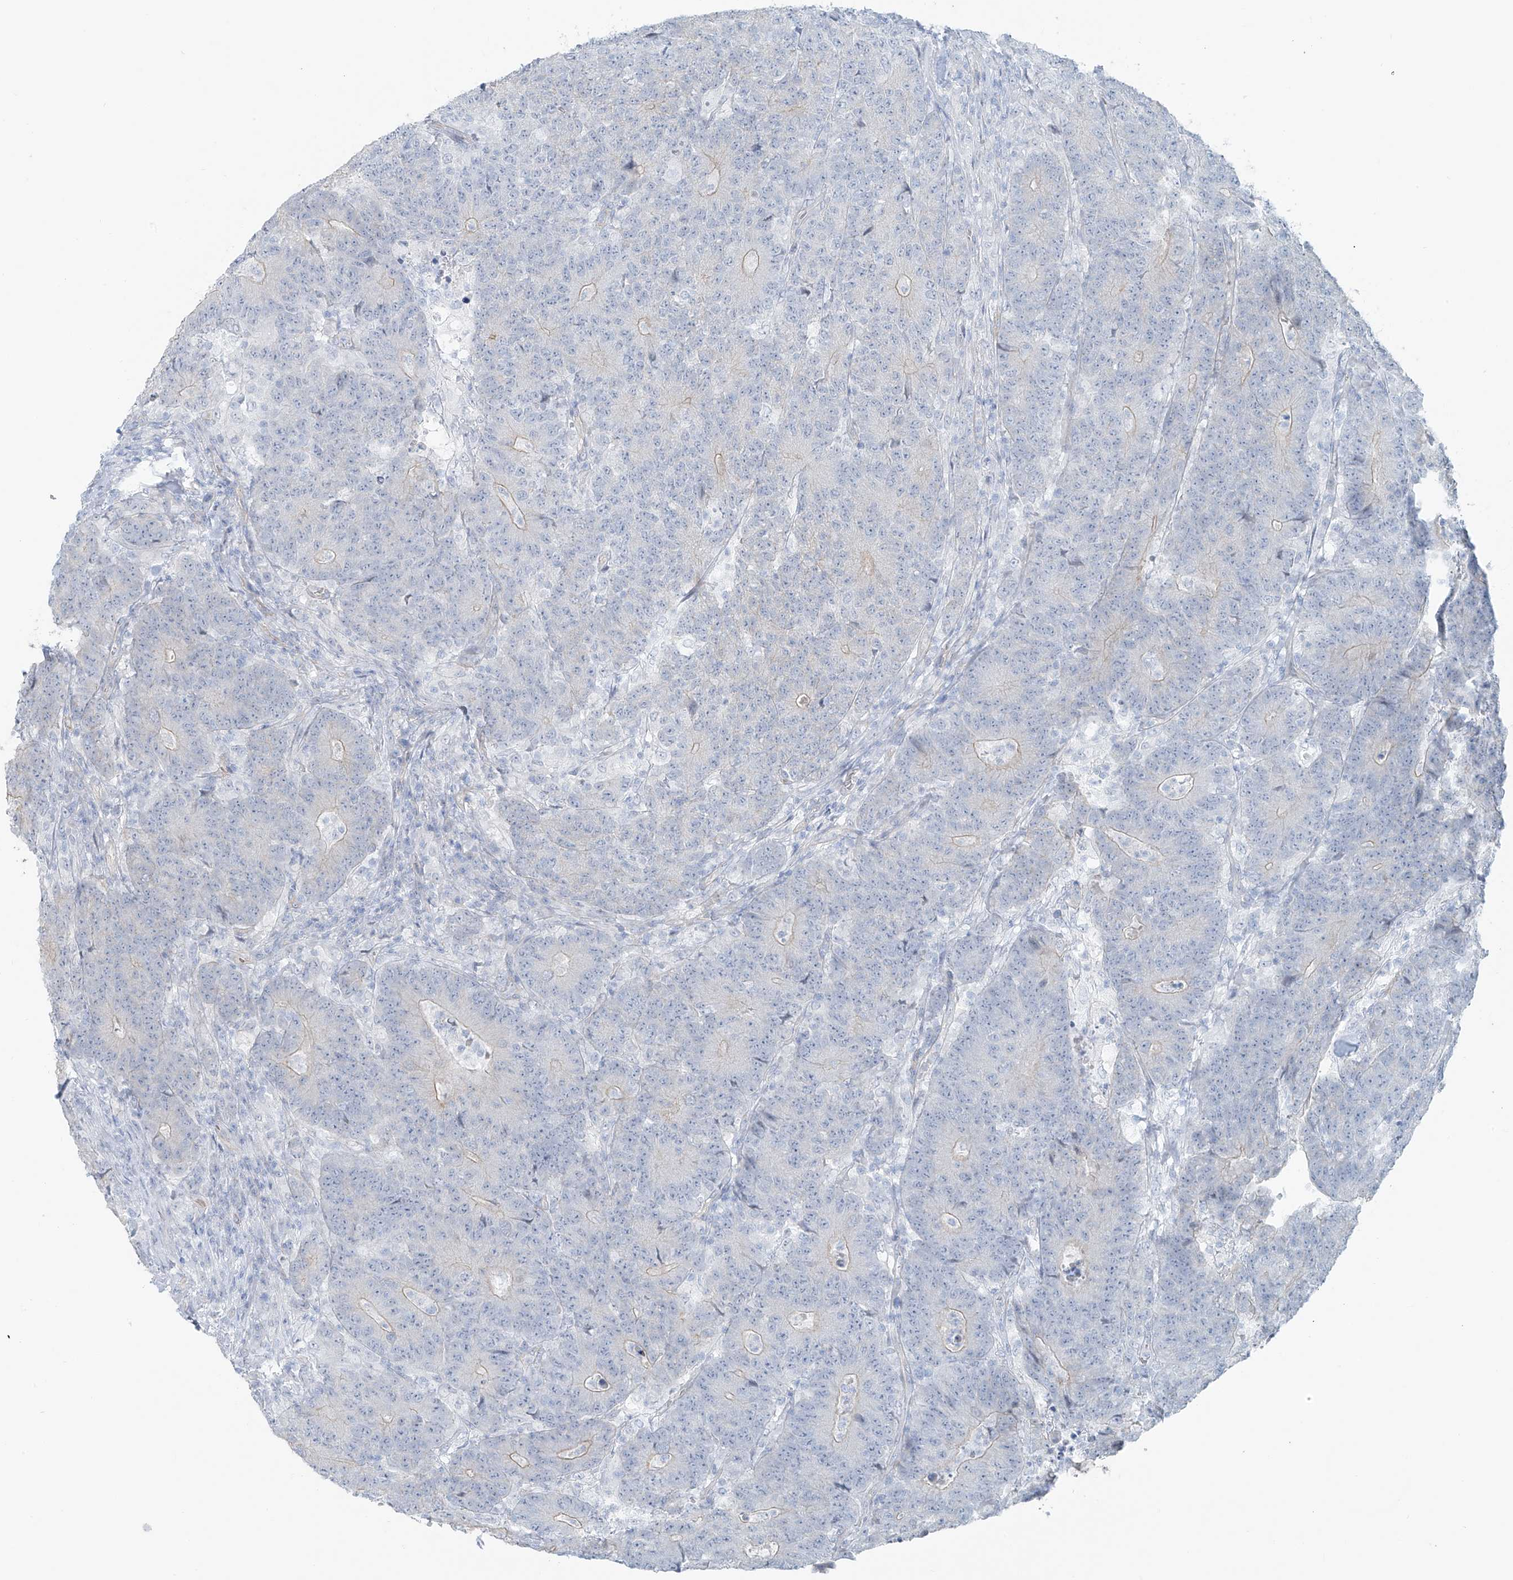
{"staining": {"intensity": "weak", "quantity": "<25%", "location": "cytoplasmic/membranous"}, "tissue": "colorectal cancer", "cell_type": "Tumor cells", "image_type": "cancer", "snomed": [{"axis": "morphology", "description": "Normal tissue, NOS"}, {"axis": "morphology", "description": "Adenocarcinoma, NOS"}, {"axis": "topography", "description": "Colon"}], "caption": "This is an immunohistochemistry (IHC) photomicrograph of adenocarcinoma (colorectal). There is no staining in tumor cells.", "gene": "TUBE1", "patient": {"sex": "female", "age": 75}}